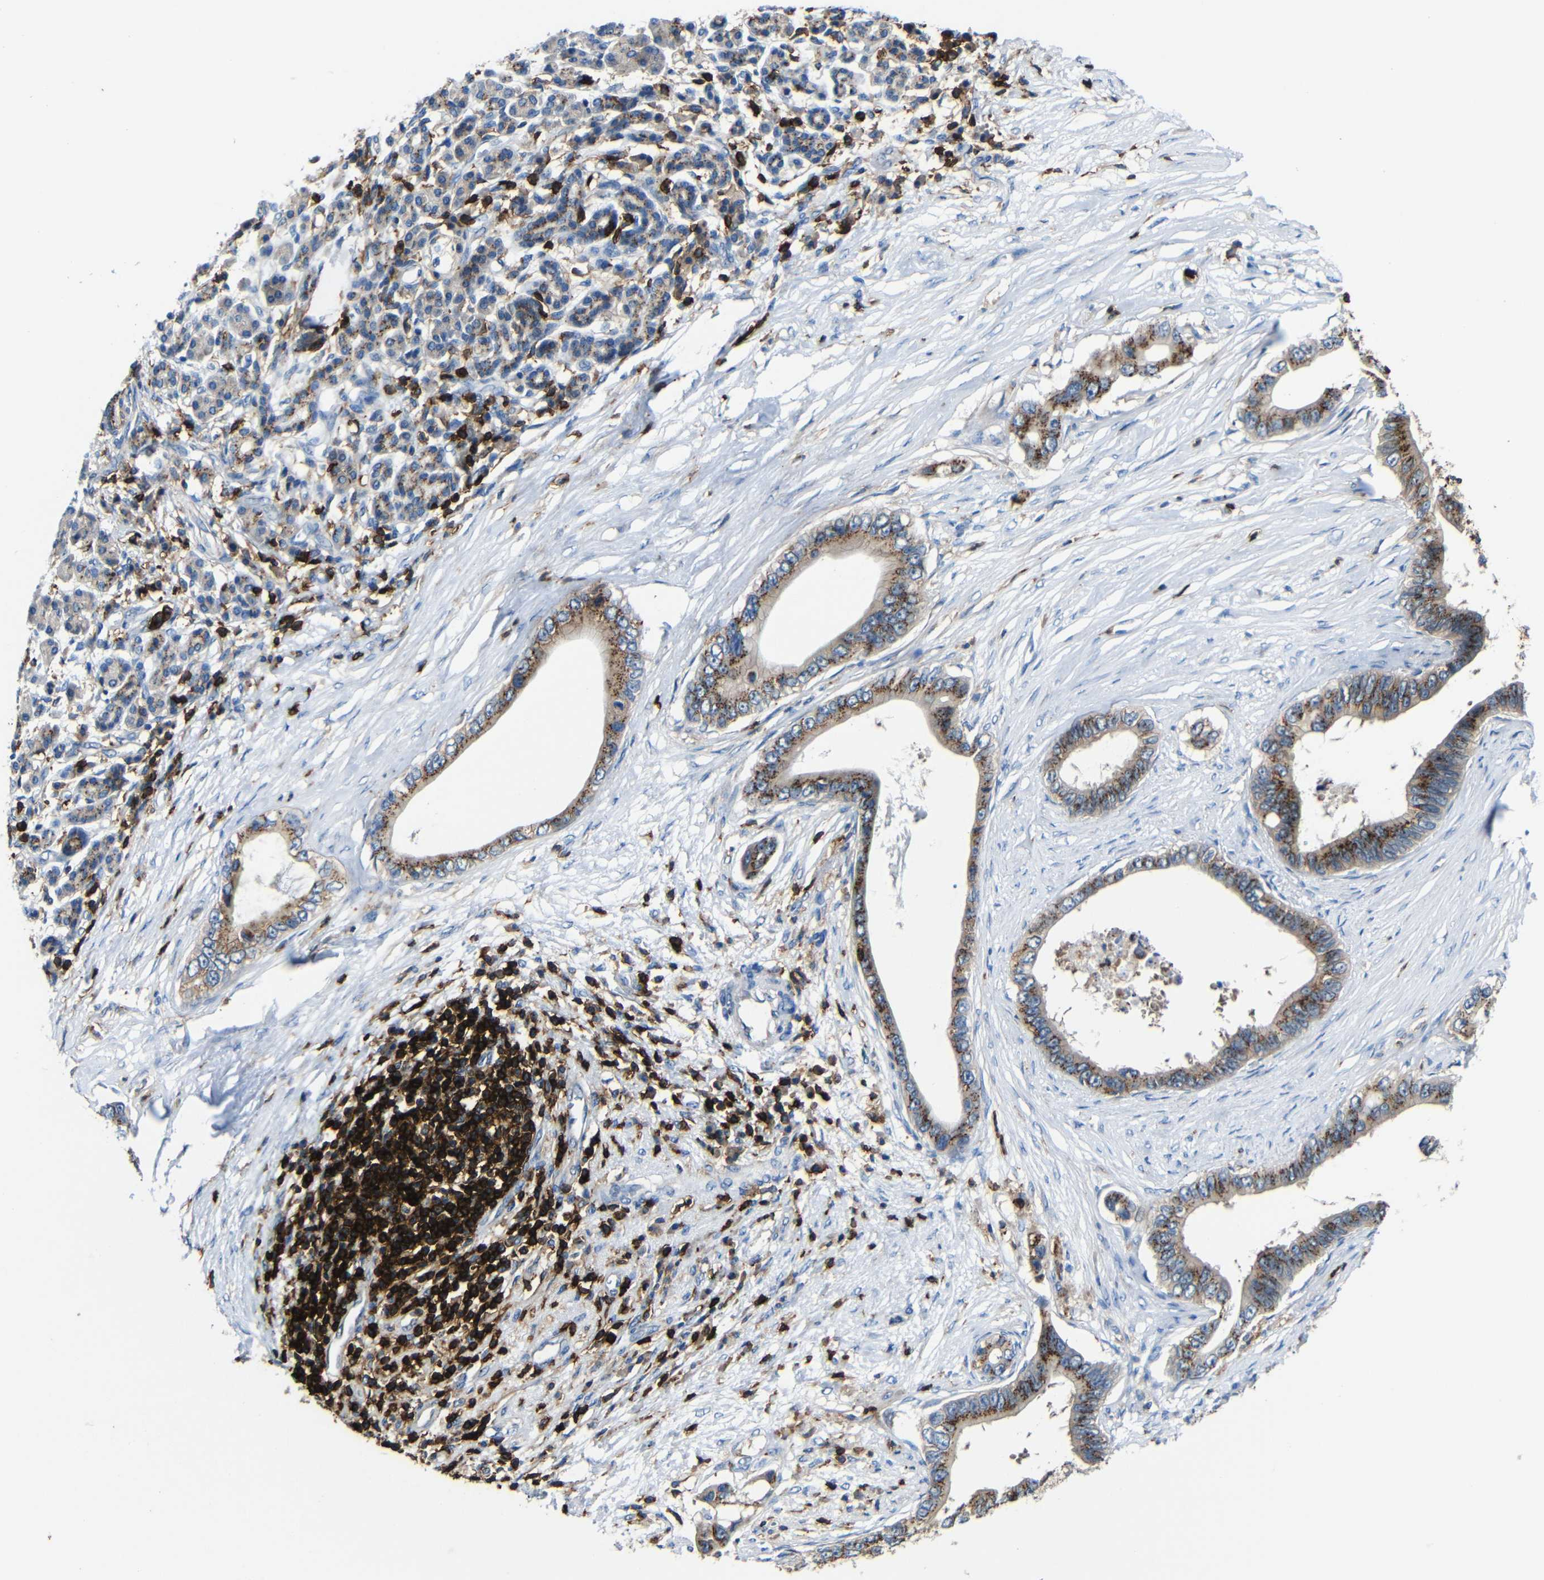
{"staining": {"intensity": "moderate", "quantity": ">75%", "location": "cytoplasmic/membranous"}, "tissue": "pancreatic cancer", "cell_type": "Tumor cells", "image_type": "cancer", "snomed": [{"axis": "morphology", "description": "Adenocarcinoma, NOS"}, {"axis": "topography", "description": "Pancreas"}], "caption": "Moderate cytoplasmic/membranous protein staining is present in approximately >75% of tumor cells in adenocarcinoma (pancreatic).", "gene": "P2RY12", "patient": {"sex": "male", "age": 77}}